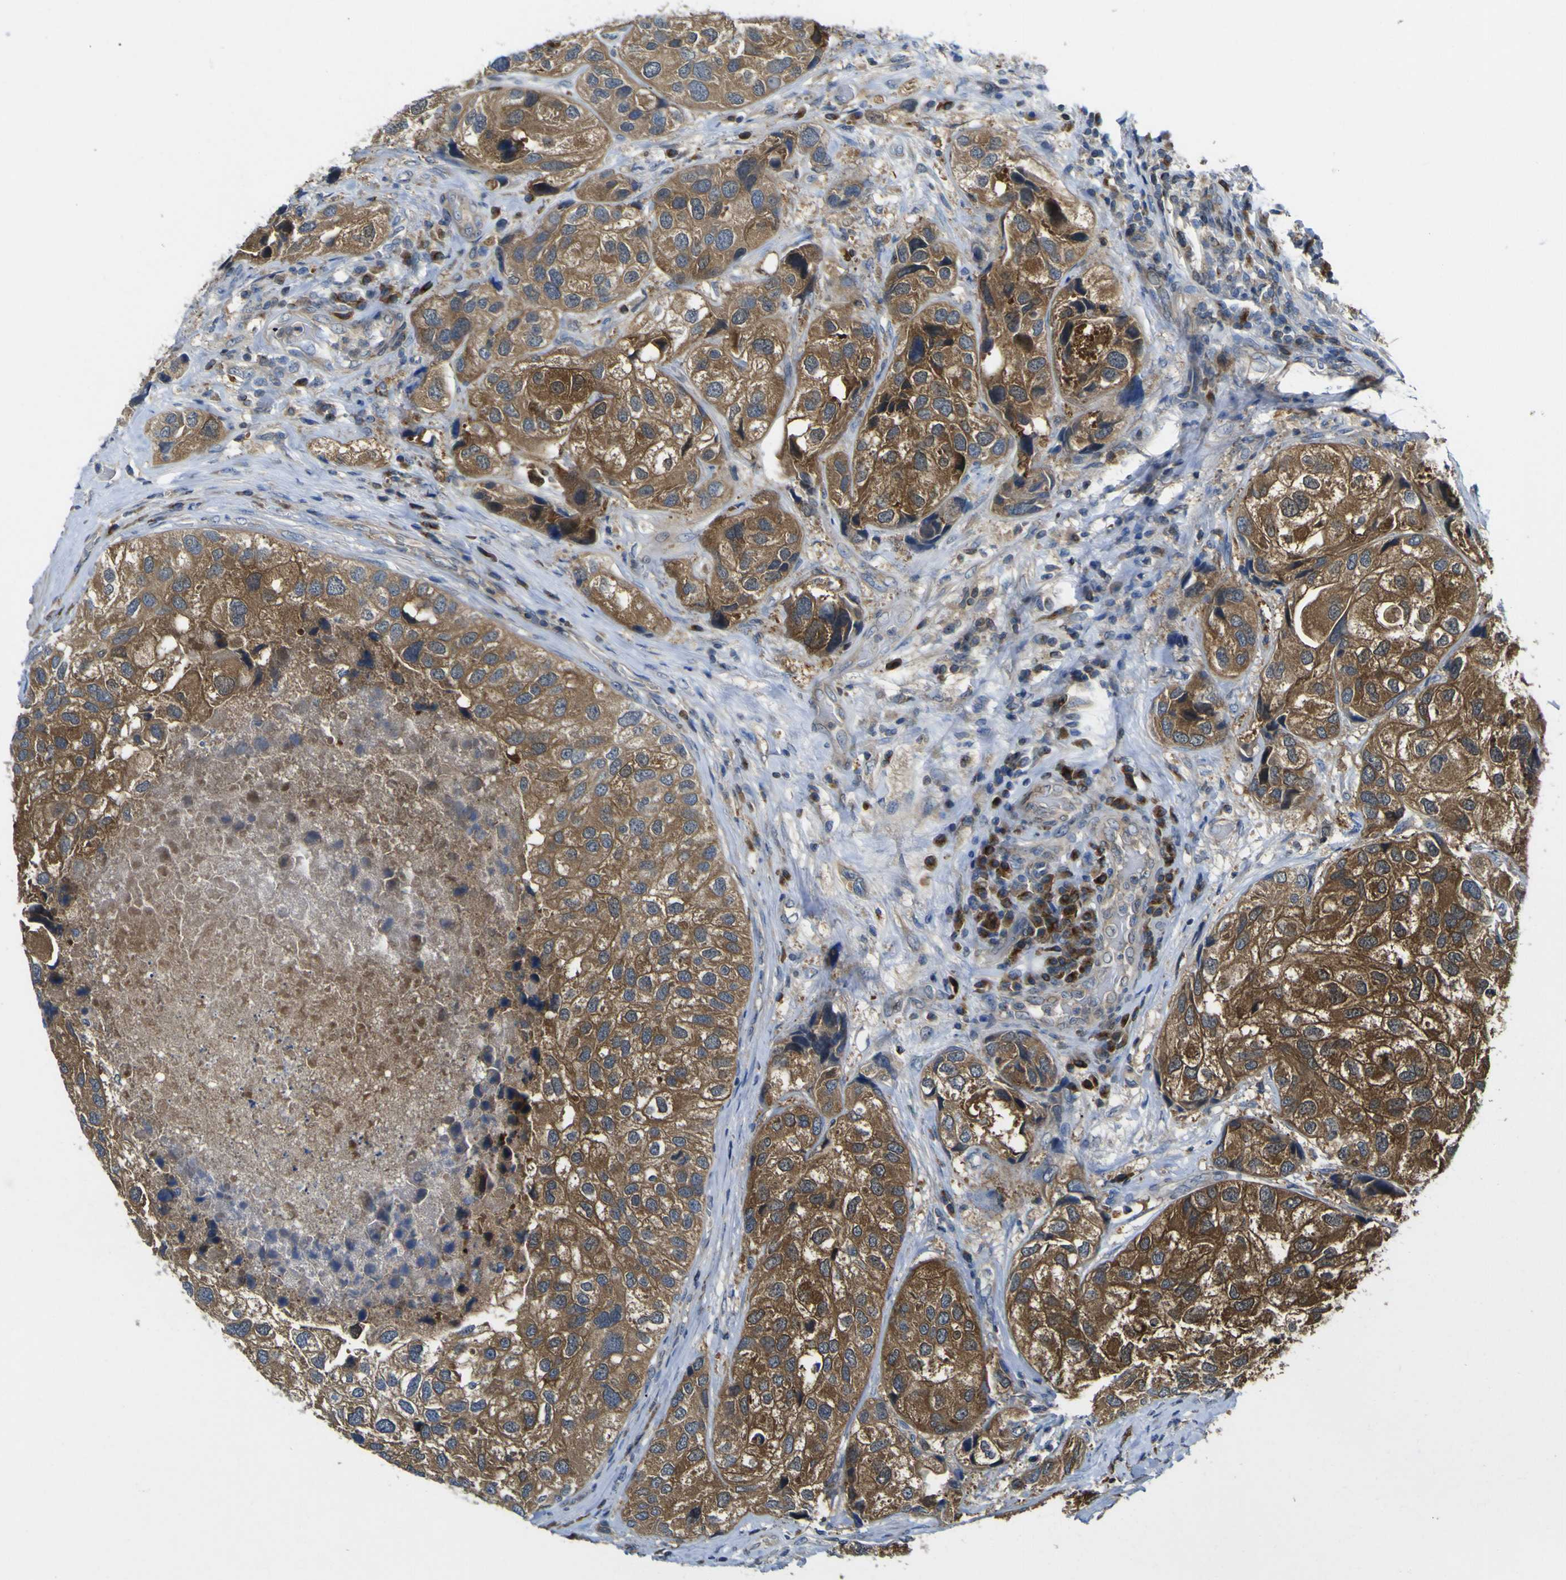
{"staining": {"intensity": "strong", "quantity": "25%-75%", "location": "cytoplasmic/membranous"}, "tissue": "urothelial cancer", "cell_type": "Tumor cells", "image_type": "cancer", "snomed": [{"axis": "morphology", "description": "Urothelial carcinoma, High grade"}, {"axis": "topography", "description": "Urinary bladder"}], "caption": "Immunohistochemical staining of high-grade urothelial carcinoma exhibits high levels of strong cytoplasmic/membranous protein expression in about 25%-75% of tumor cells. Immunohistochemistry (ihc) stains the protein of interest in brown and the nuclei are stained blue.", "gene": "EML2", "patient": {"sex": "female", "age": 64}}